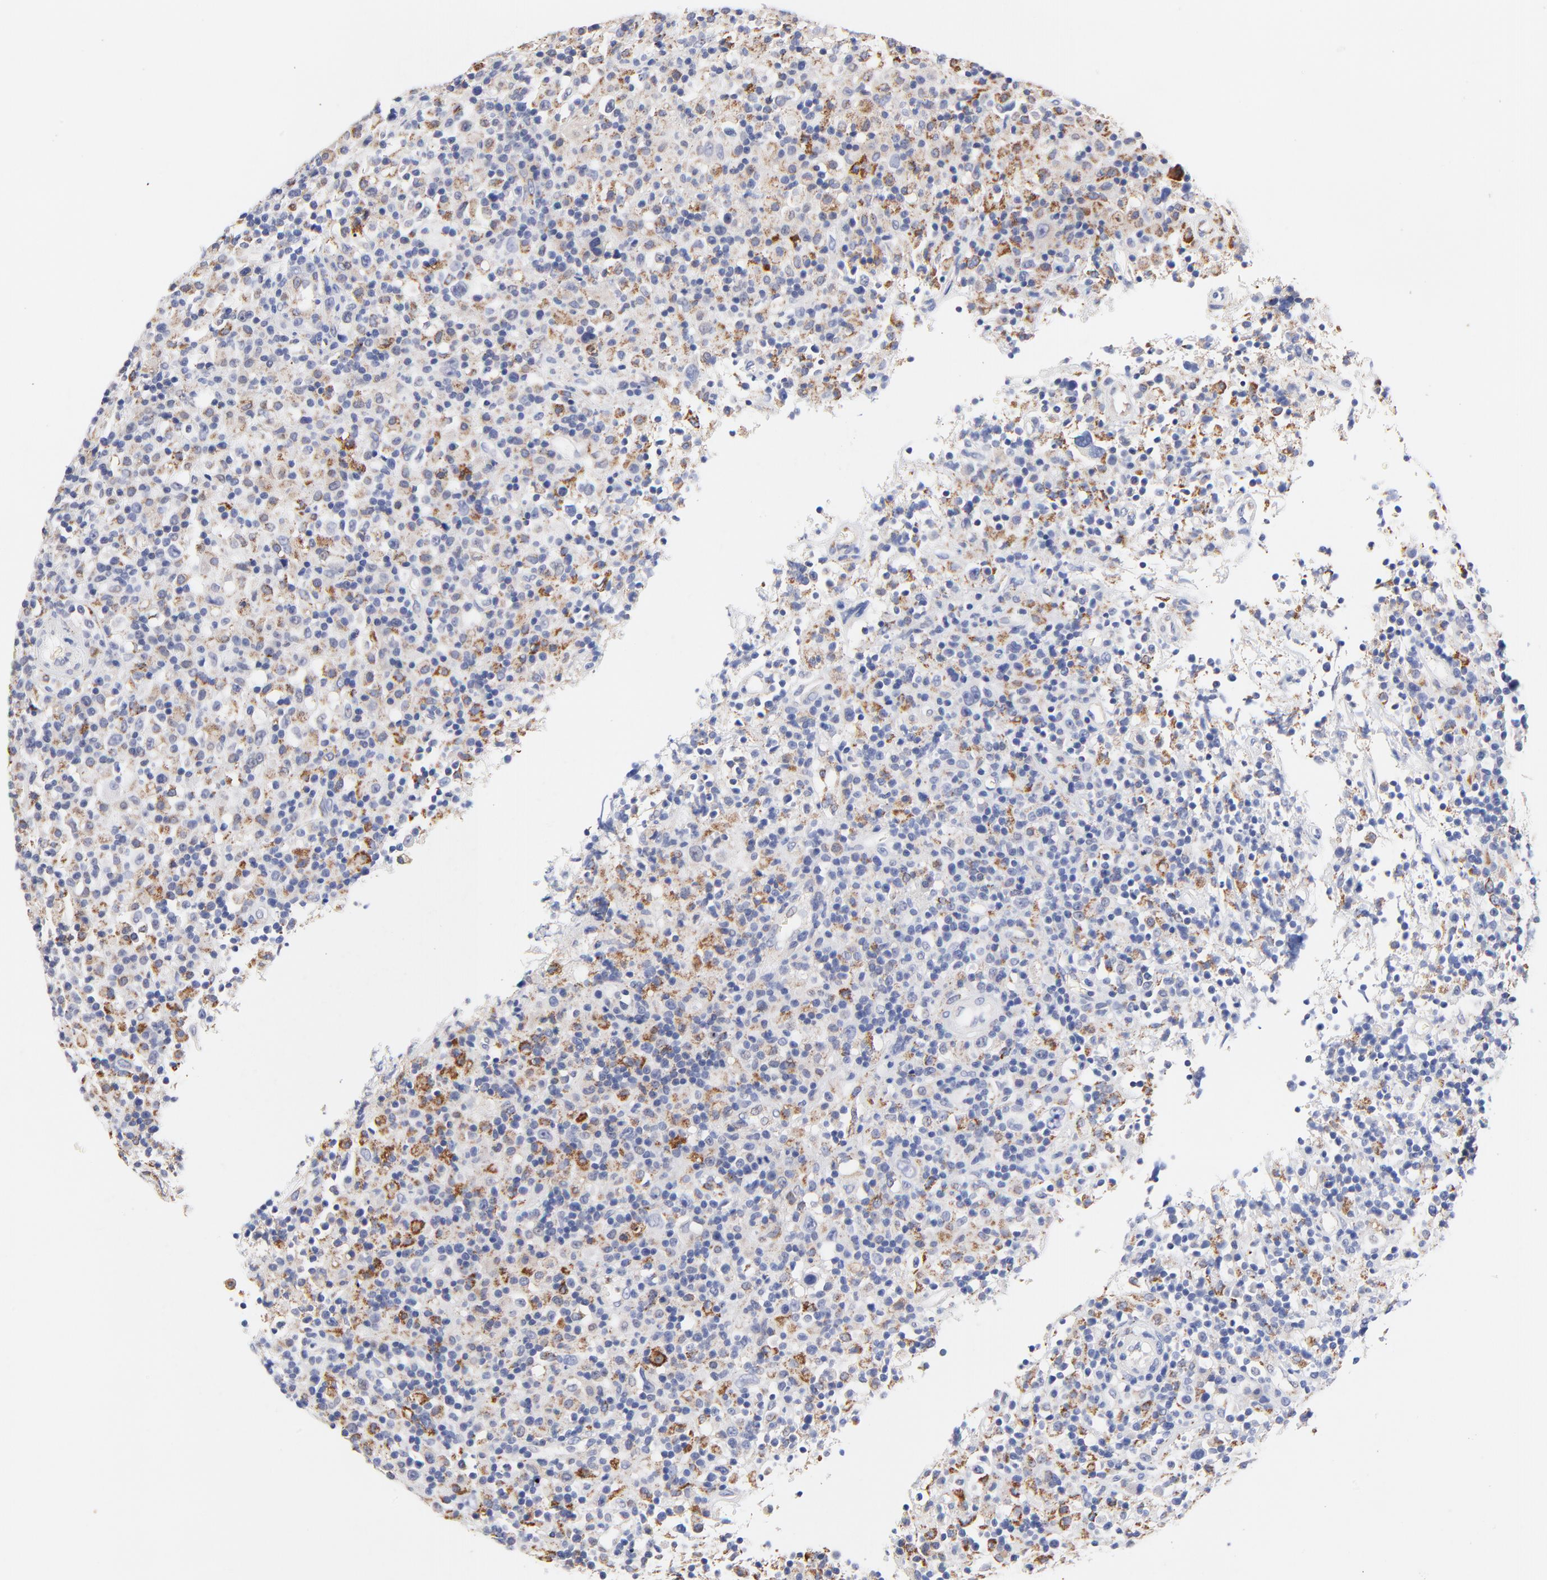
{"staining": {"intensity": "negative", "quantity": "none", "location": "none"}, "tissue": "lymphoma", "cell_type": "Tumor cells", "image_type": "cancer", "snomed": [{"axis": "morphology", "description": "Hodgkin's disease, NOS"}, {"axis": "topography", "description": "Lymph node"}], "caption": "A histopathology image of lymphoma stained for a protein demonstrates no brown staining in tumor cells. (DAB (3,3'-diaminobenzidine) immunohistochemistry (IHC) visualized using brightfield microscopy, high magnification).", "gene": "FBXO10", "patient": {"sex": "male", "age": 46}}